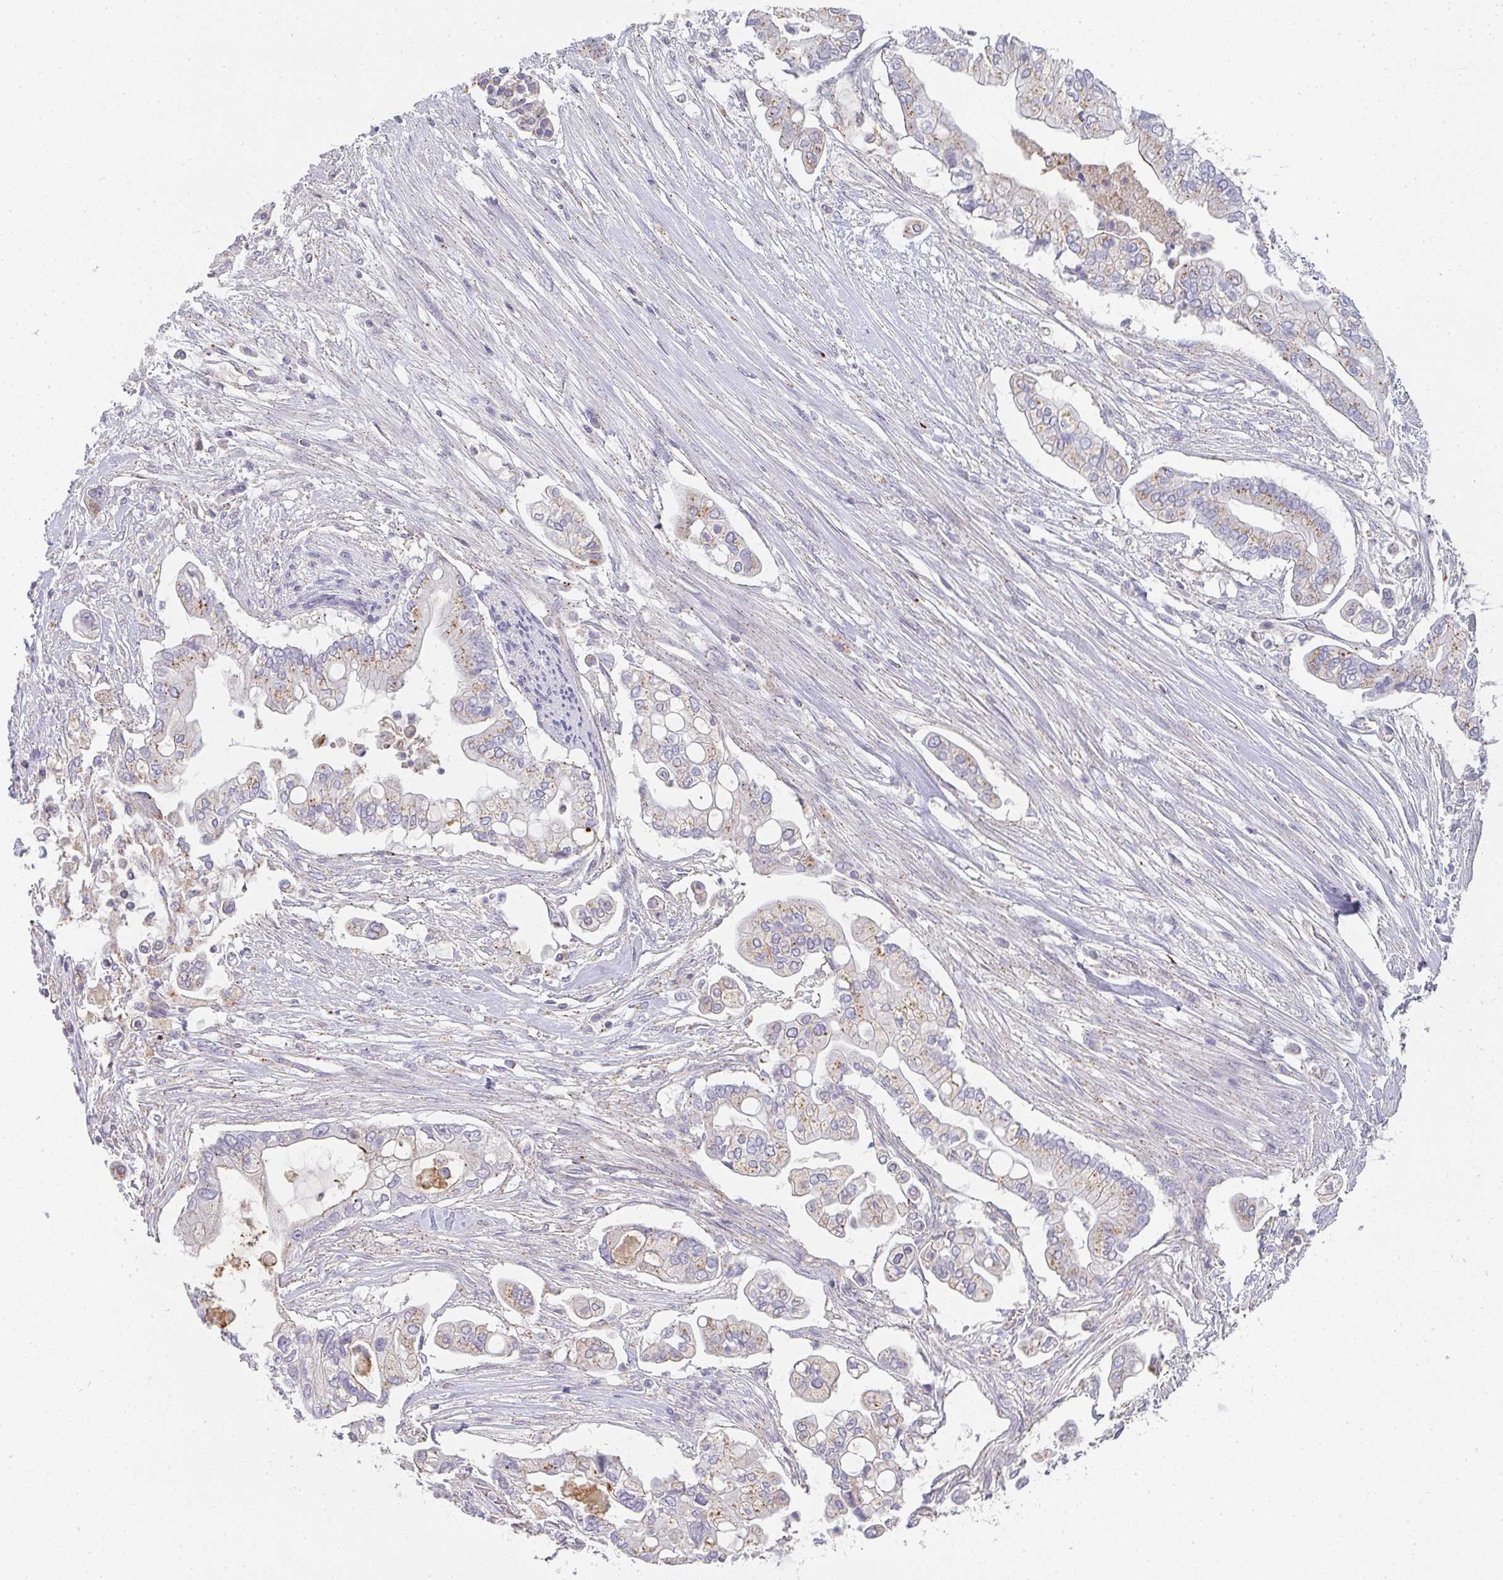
{"staining": {"intensity": "moderate", "quantity": "<25%", "location": "cytoplasmic/membranous"}, "tissue": "pancreatic cancer", "cell_type": "Tumor cells", "image_type": "cancer", "snomed": [{"axis": "morphology", "description": "Adenocarcinoma, NOS"}, {"axis": "topography", "description": "Pancreas"}], "caption": "Adenocarcinoma (pancreatic) tissue reveals moderate cytoplasmic/membranous positivity in about <25% of tumor cells", "gene": "CHMP5", "patient": {"sex": "female", "age": 69}}